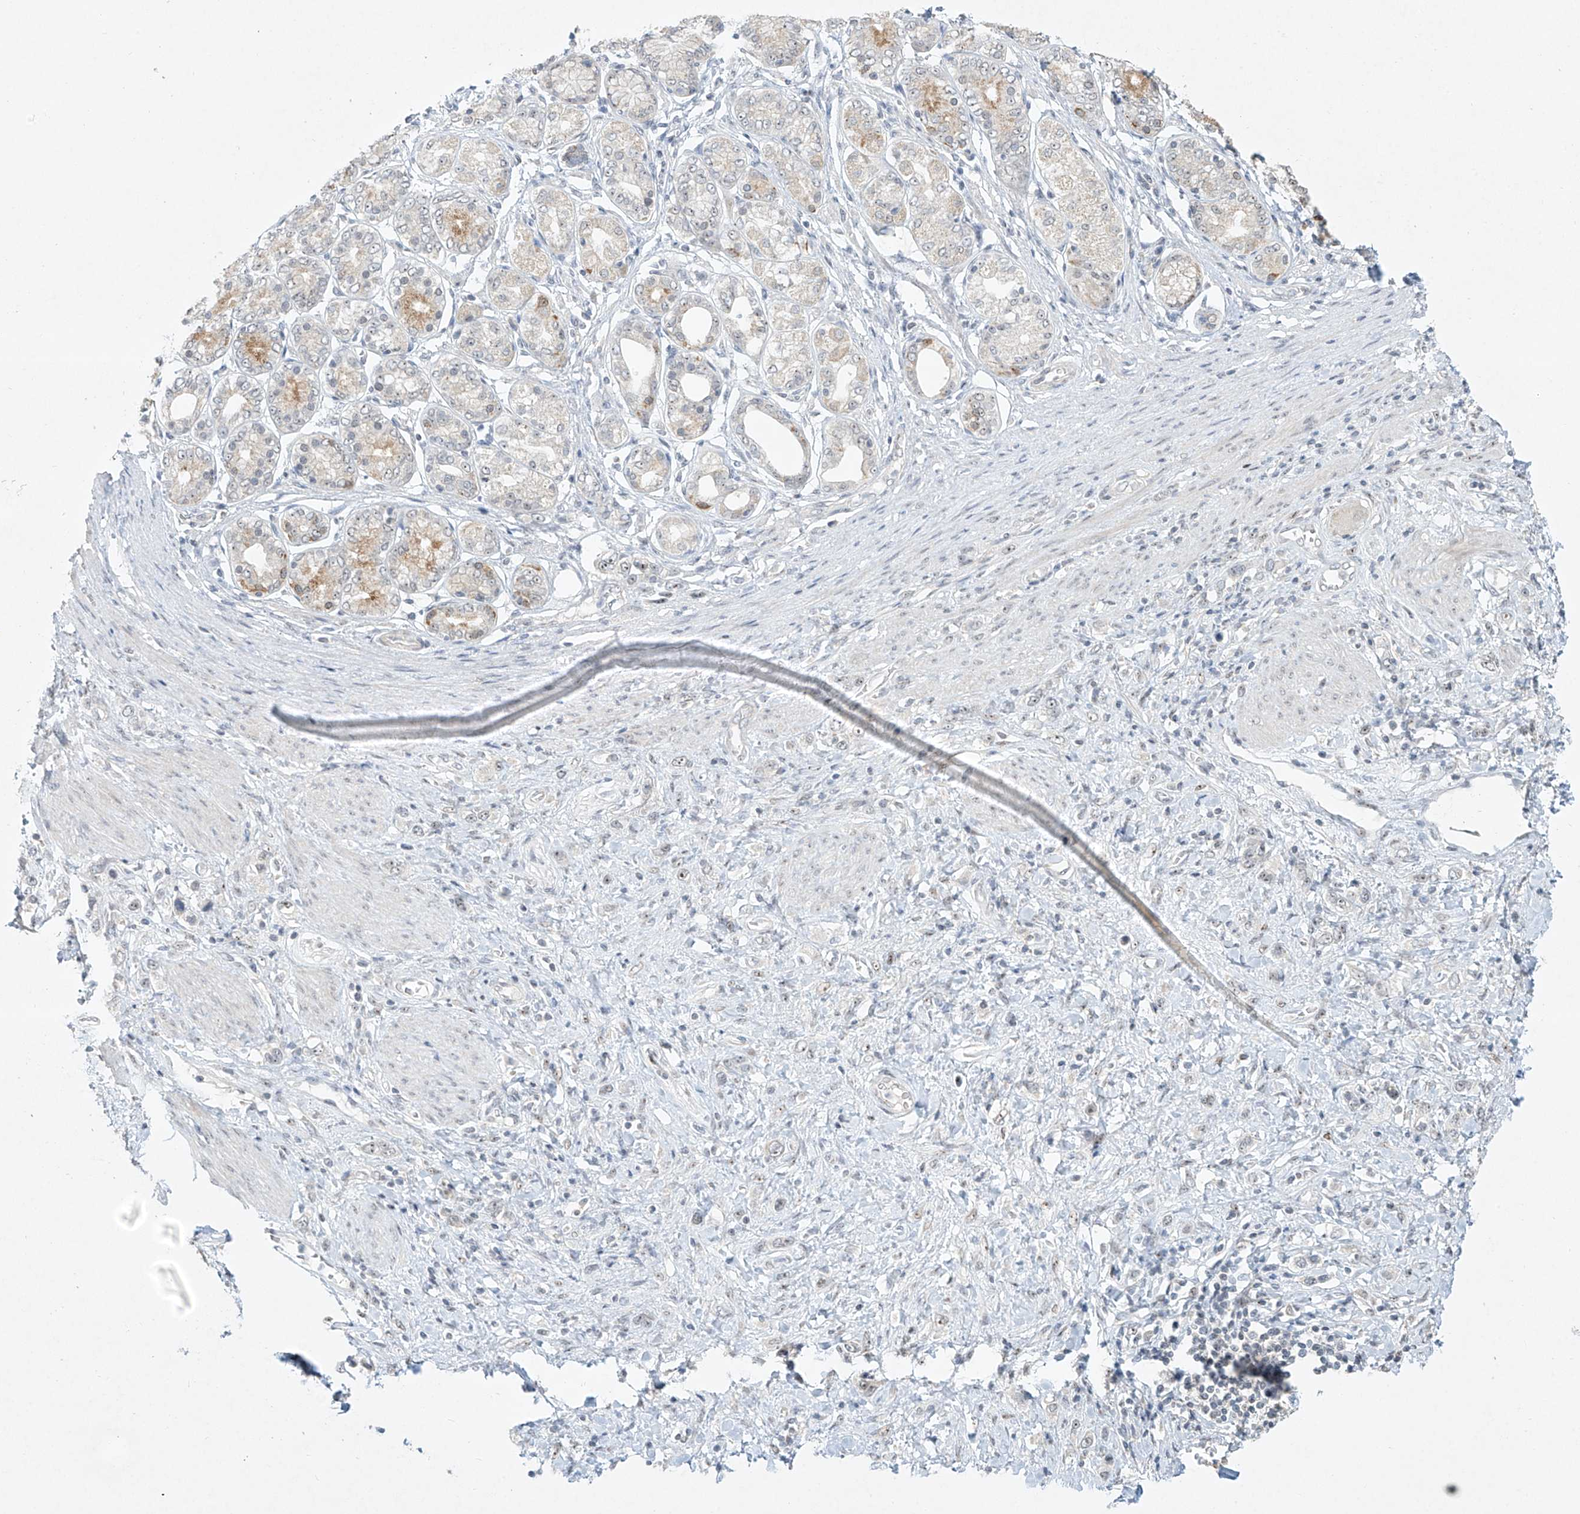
{"staining": {"intensity": "negative", "quantity": "none", "location": "none"}, "tissue": "stomach cancer", "cell_type": "Tumor cells", "image_type": "cancer", "snomed": [{"axis": "morphology", "description": "Normal tissue, NOS"}, {"axis": "morphology", "description": "Adenocarcinoma, NOS"}, {"axis": "topography", "description": "Stomach, upper"}, {"axis": "topography", "description": "Stomach"}], "caption": "IHC of stomach cancer (adenocarcinoma) exhibits no expression in tumor cells. Nuclei are stained in blue.", "gene": "TASP1", "patient": {"sex": "female", "age": 65}}